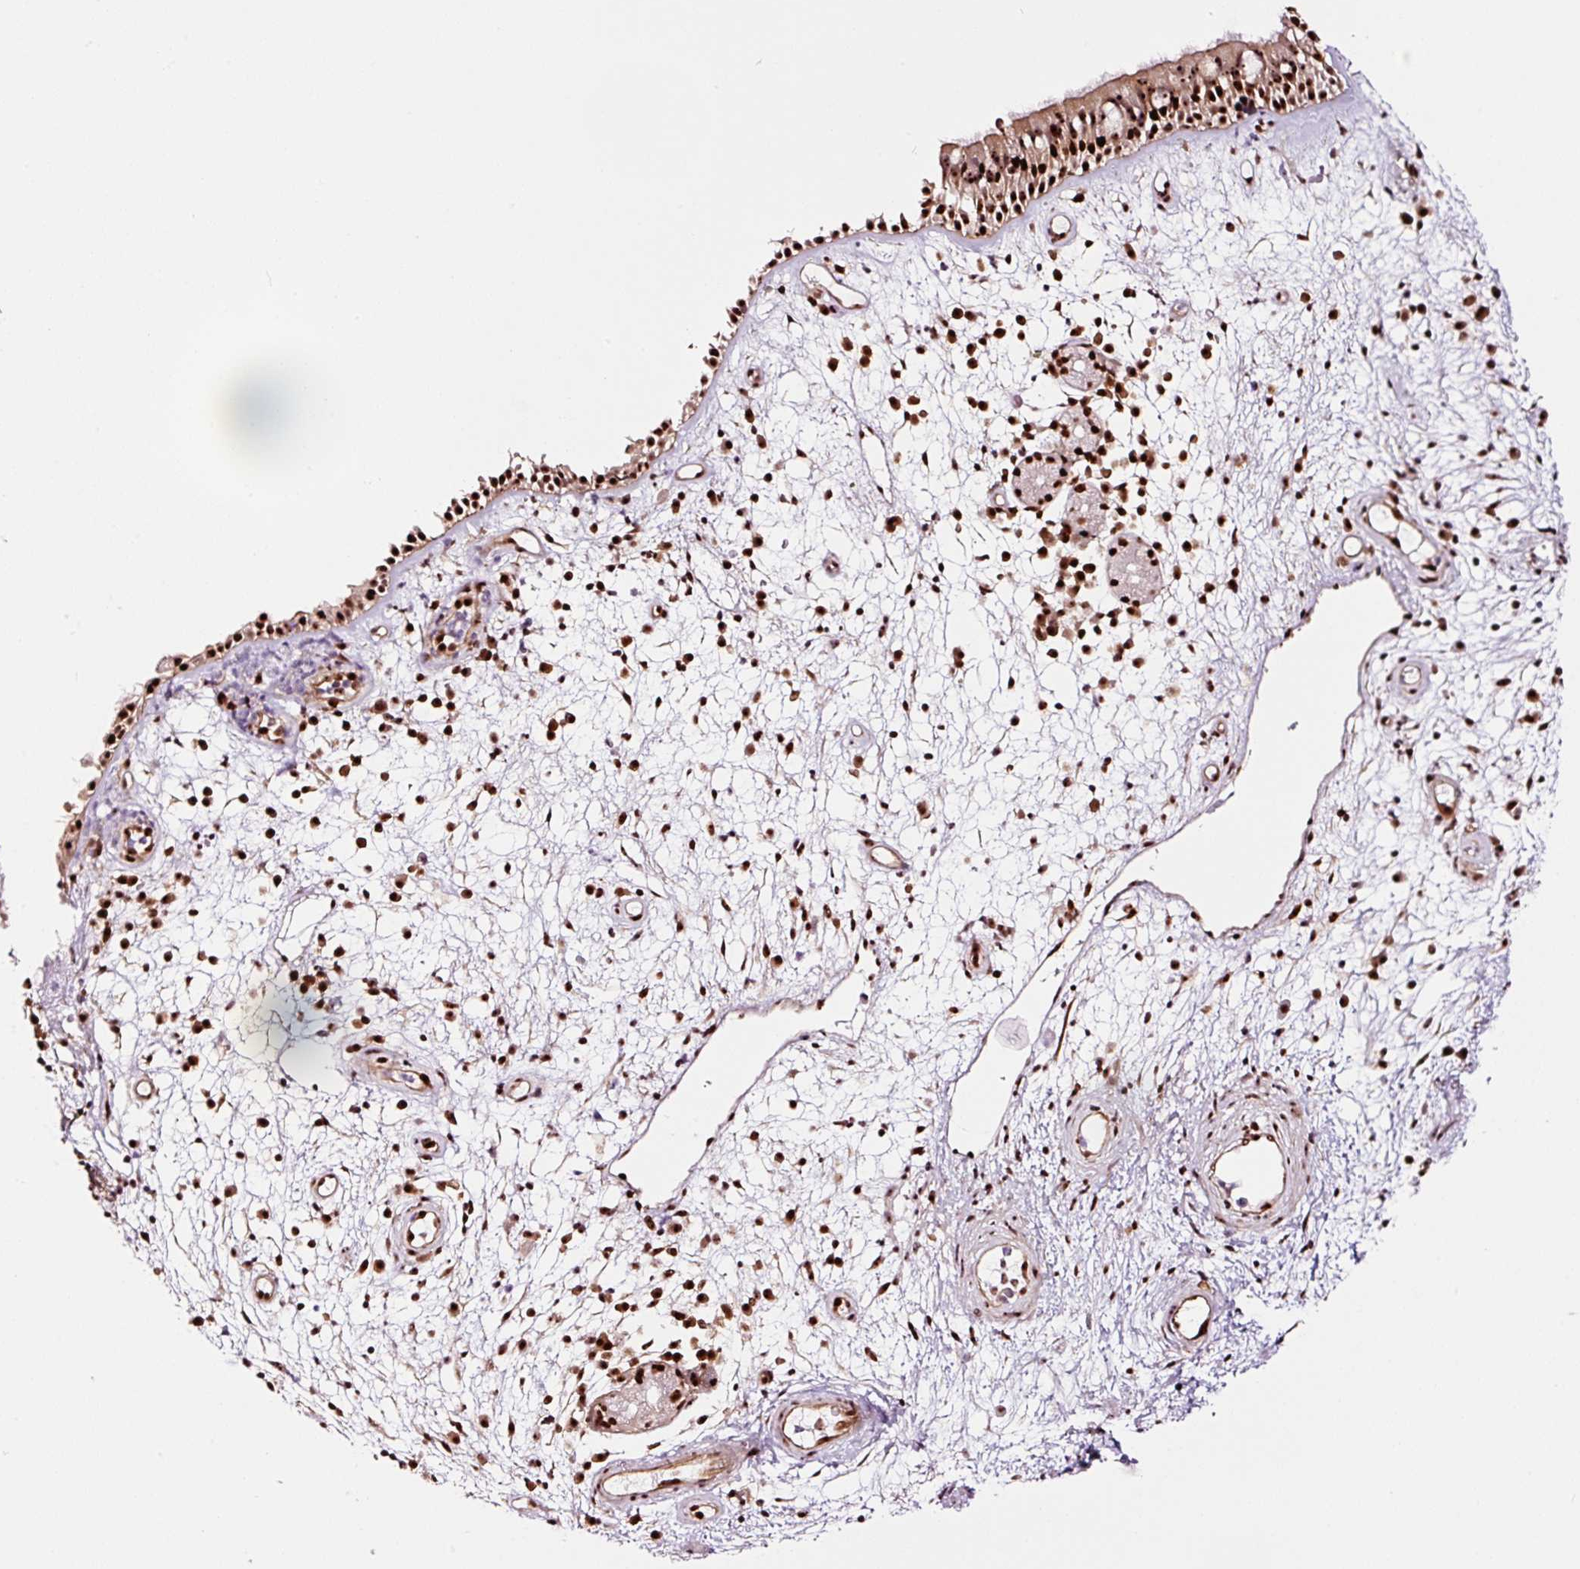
{"staining": {"intensity": "strong", "quantity": ">75%", "location": "nuclear"}, "tissue": "nasopharynx", "cell_type": "Respiratory epithelial cells", "image_type": "normal", "snomed": [{"axis": "morphology", "description": "Normal tissue, NOS"}, {"axis": "morphology", "description": "Inflammation, NOS"}, {"axis": "topography", "description": "Nasopharynx"}], "caption": "This is an image of IHC staining of normal nasopharynx, which shows strong expression in the nuclear of respiratory epithelial cells.", "gene": "GNL3", "patient": {"sex": "male", "age": 54}}